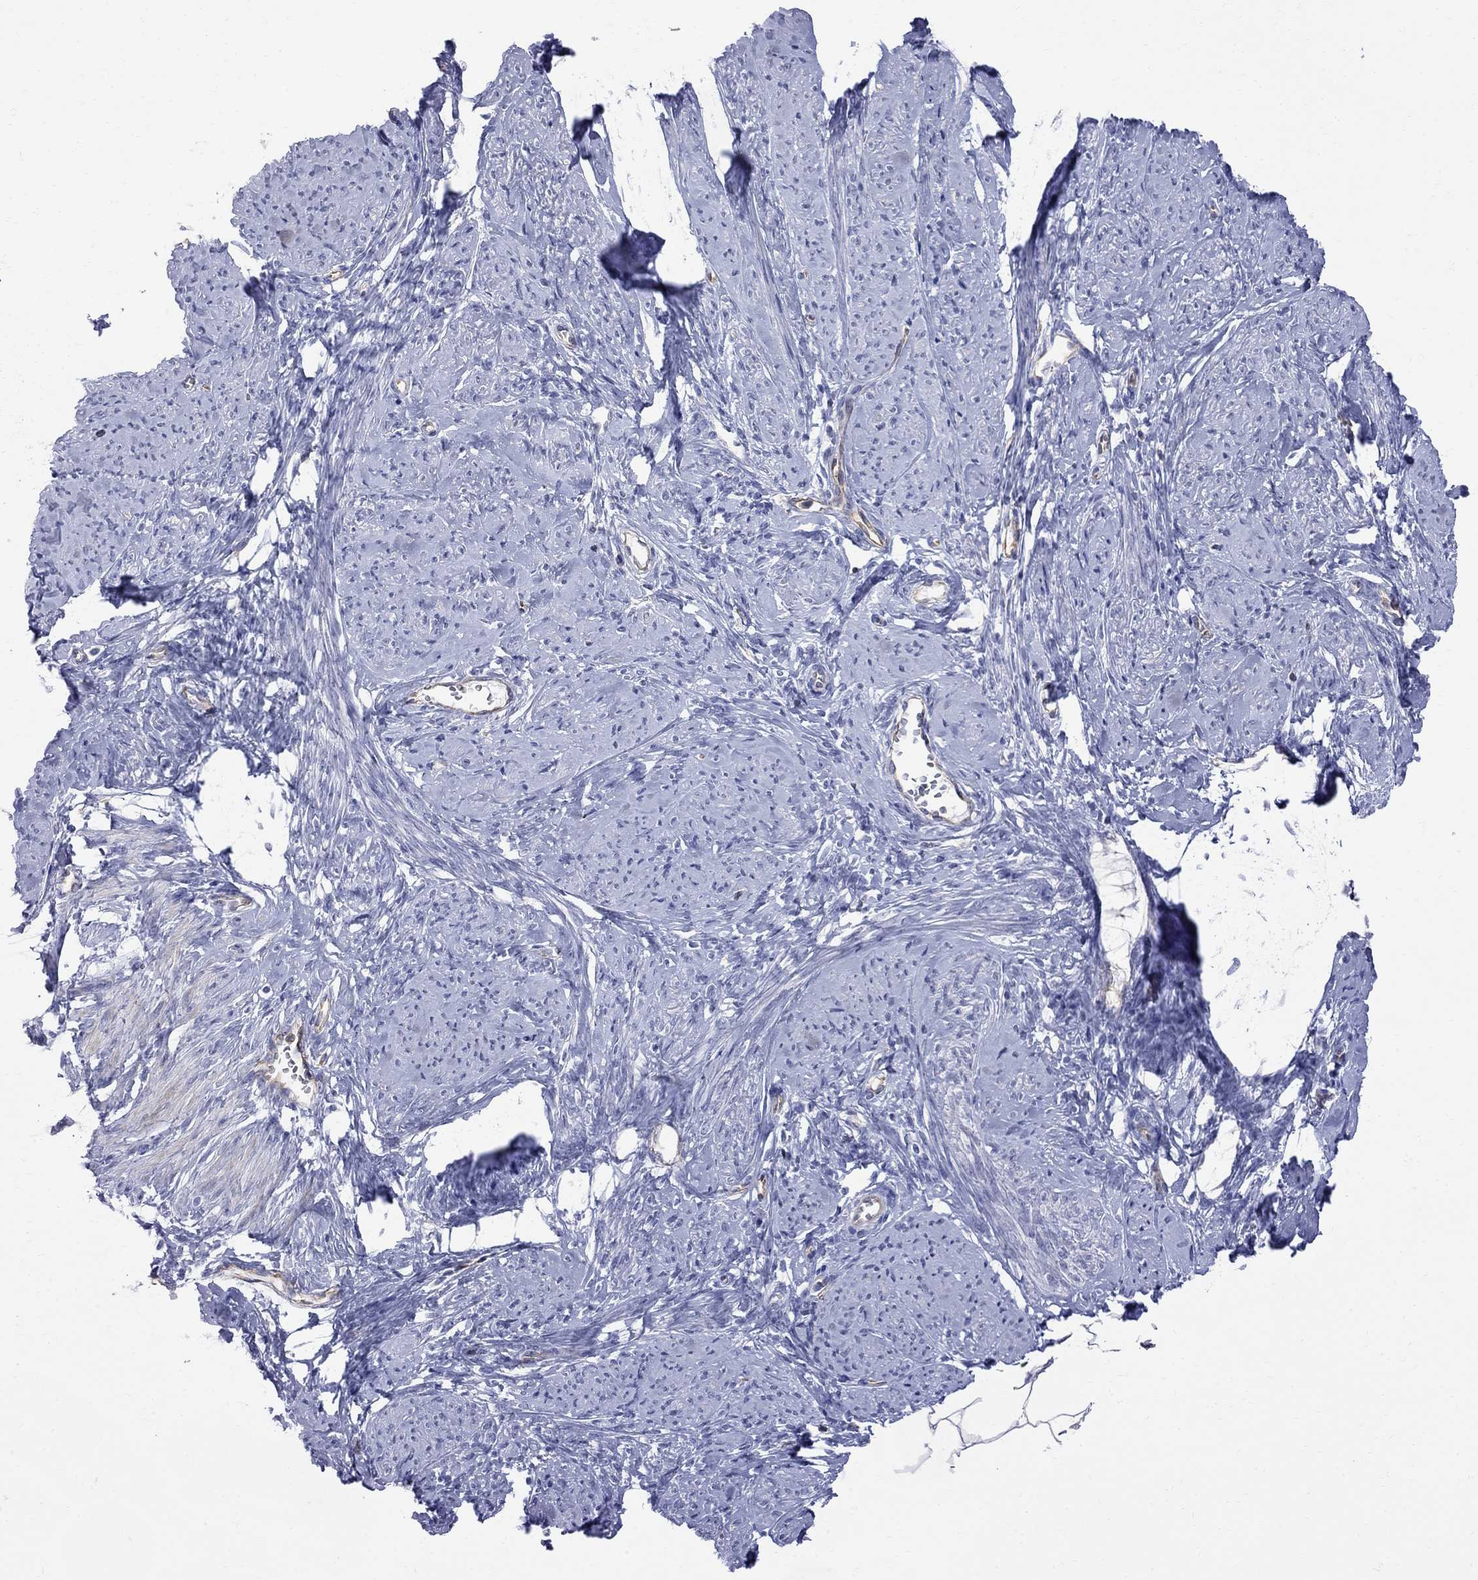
{"staining": {"intensity": "moderate", "quantity": "25%-75%", "location": "cytoplasmic/membranous"}, "tissue": "smooth muscle", "cell_type": "Smooth muscle cells", "image_type": "normal", "snomed": [{"axis": "morphology", "description": "Normal tissue, NOS"}, {"axis": "topography", "description": "Smooth muscle"}], "caption": "Protein staining by immunohistochemistry (IHC) demonstrates moderate cytoplasmic/membranous staining in approximately 25%-75% of smooth muscle cells in benign smooth muscle. (Stains: DAB (3,3'-diaminobenzidine) in brown, nuclei in blue, Microscopy: brightfield microscopy at high magnification).", "gene": "ABI3", "patient": {"sex": "female", "age": 48}}